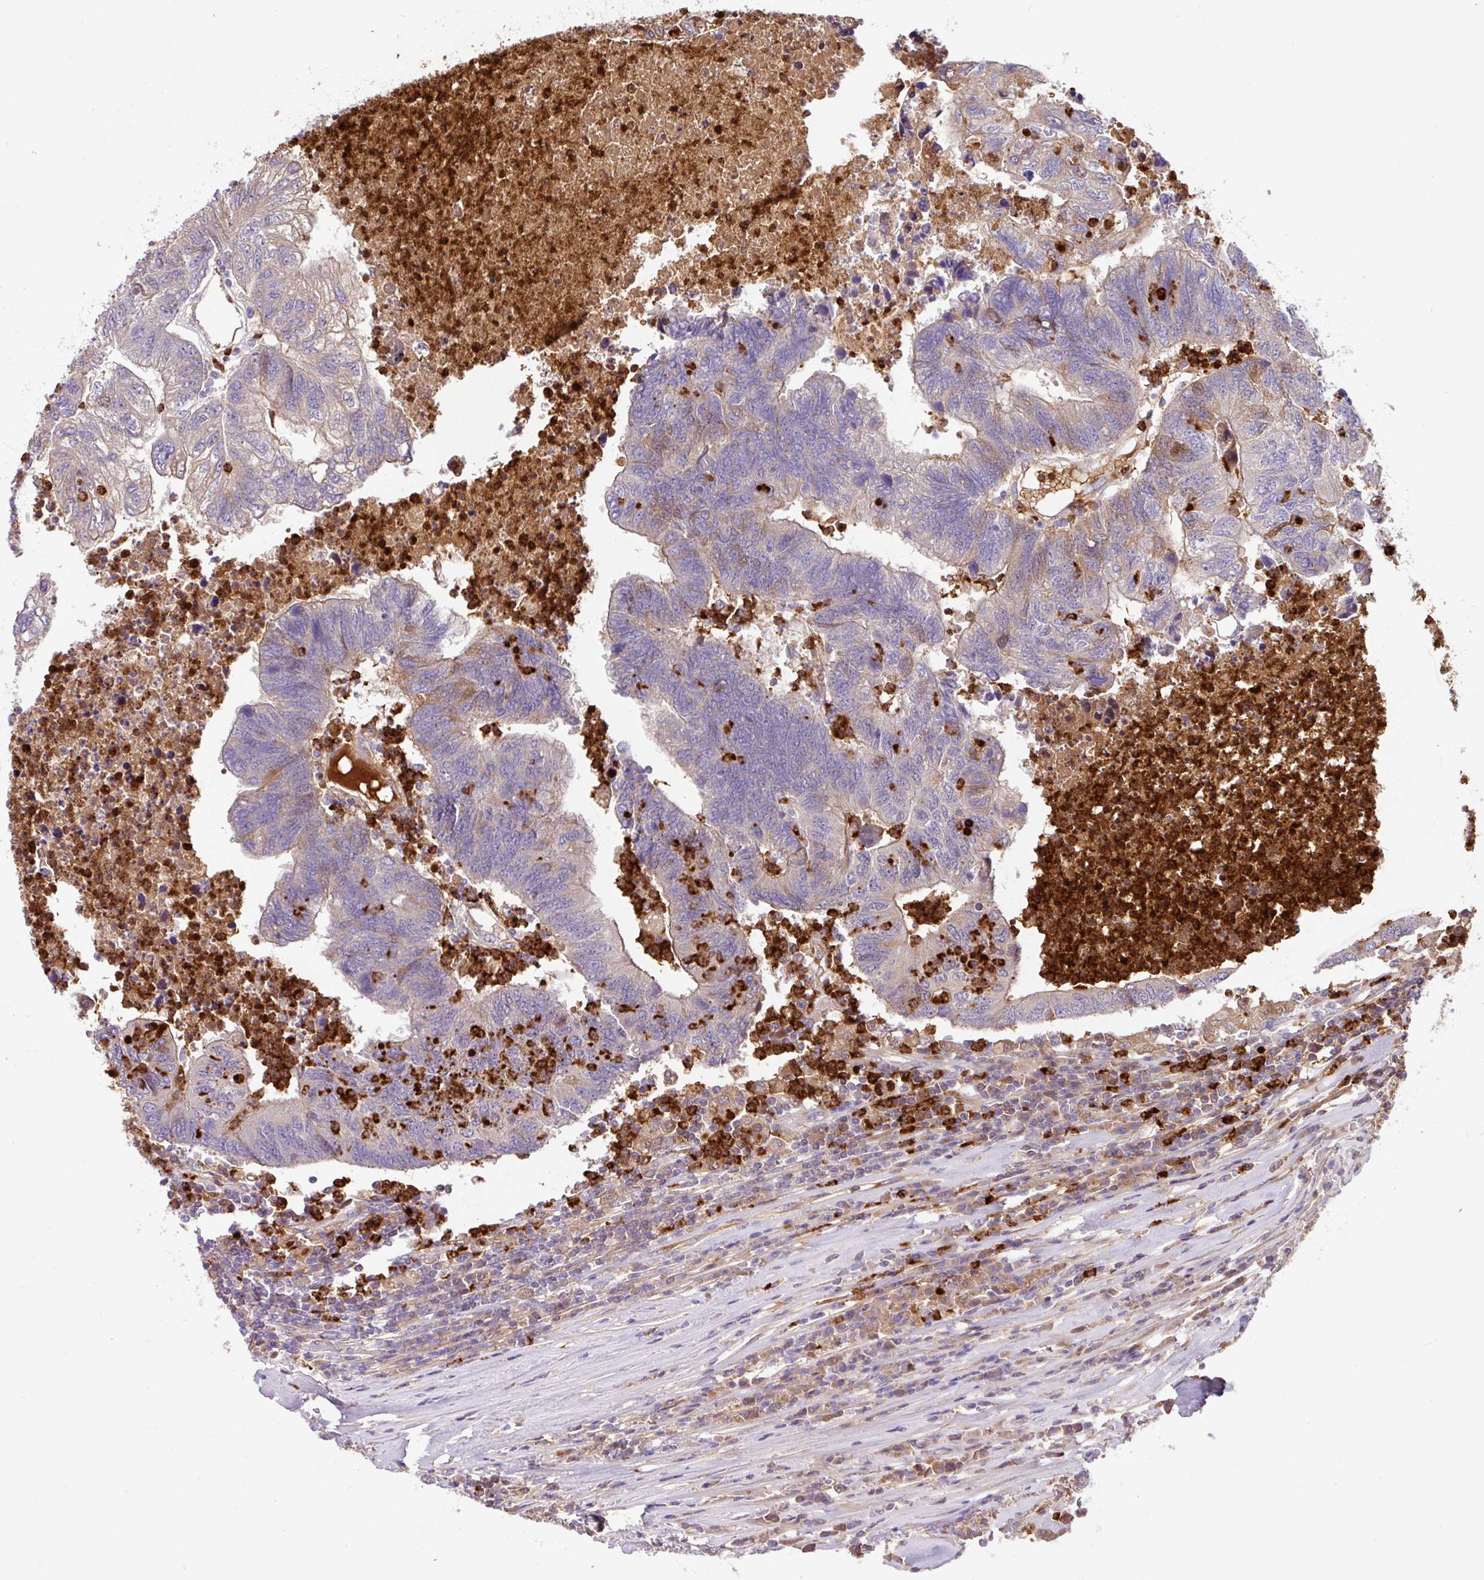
{"staining": {"intensity": "weak", "quantity": "<25%", "location": "cytoplasmic/membranous"}, "tissue": "colorectal cancer", "cell_type": "Tumor cells", "image_type": "cancer", "snomed": [{"axis": "morphology", "description": "Adenocarcinoma, NOS"}, {"axis": "topography", "description": "Colon"}], "caption": "High power microscopy histopathology image of an IHC image of adenocarcinoma (colorectal), revealing no significant expression in tumor cells.", "gene": "CRISP3", "patient": {"sex": "female", "age": 48}}